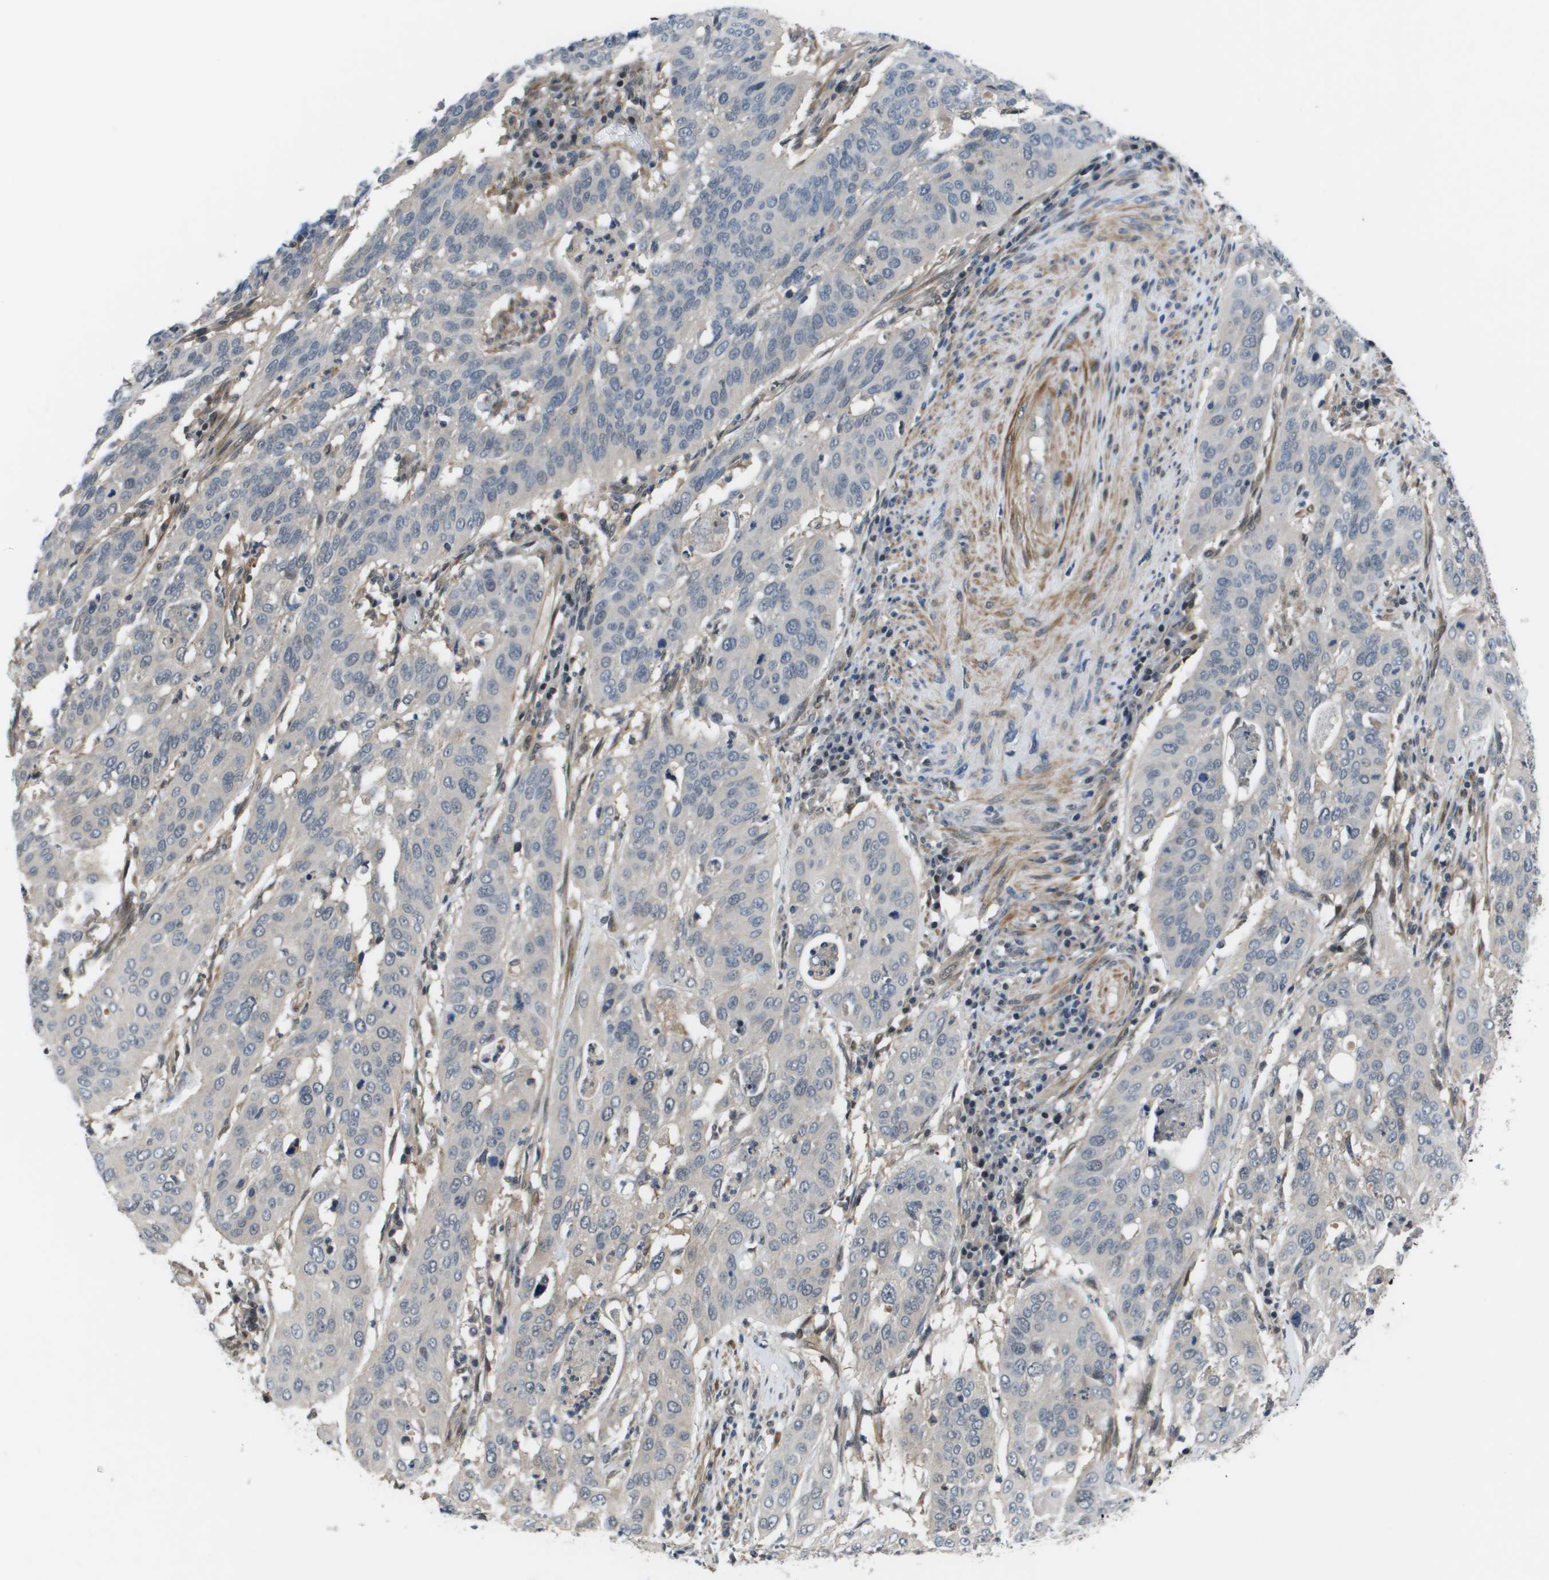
{"staining": {"intensity": "negative", "quantity": "none", "location": "none"}, "tissue": "cervical cancer", "cell_type": "Tumor cells", "image_type": "cancer", "snomed": [{"axis": "morphology", "description": "Normal tissue, NOS"}, {"axis": "morphology", "description": "Squamous cell carcinoma, NOS"}, {"axis": "topography", "description": "Cervix"}], "caption": "An IHC histopathology image of cervical cancer is shown. There is no staining in tumor cells of cervical cancer.", "gene": "ENPP5", "patient": {"sex": "female", "age": 39}}